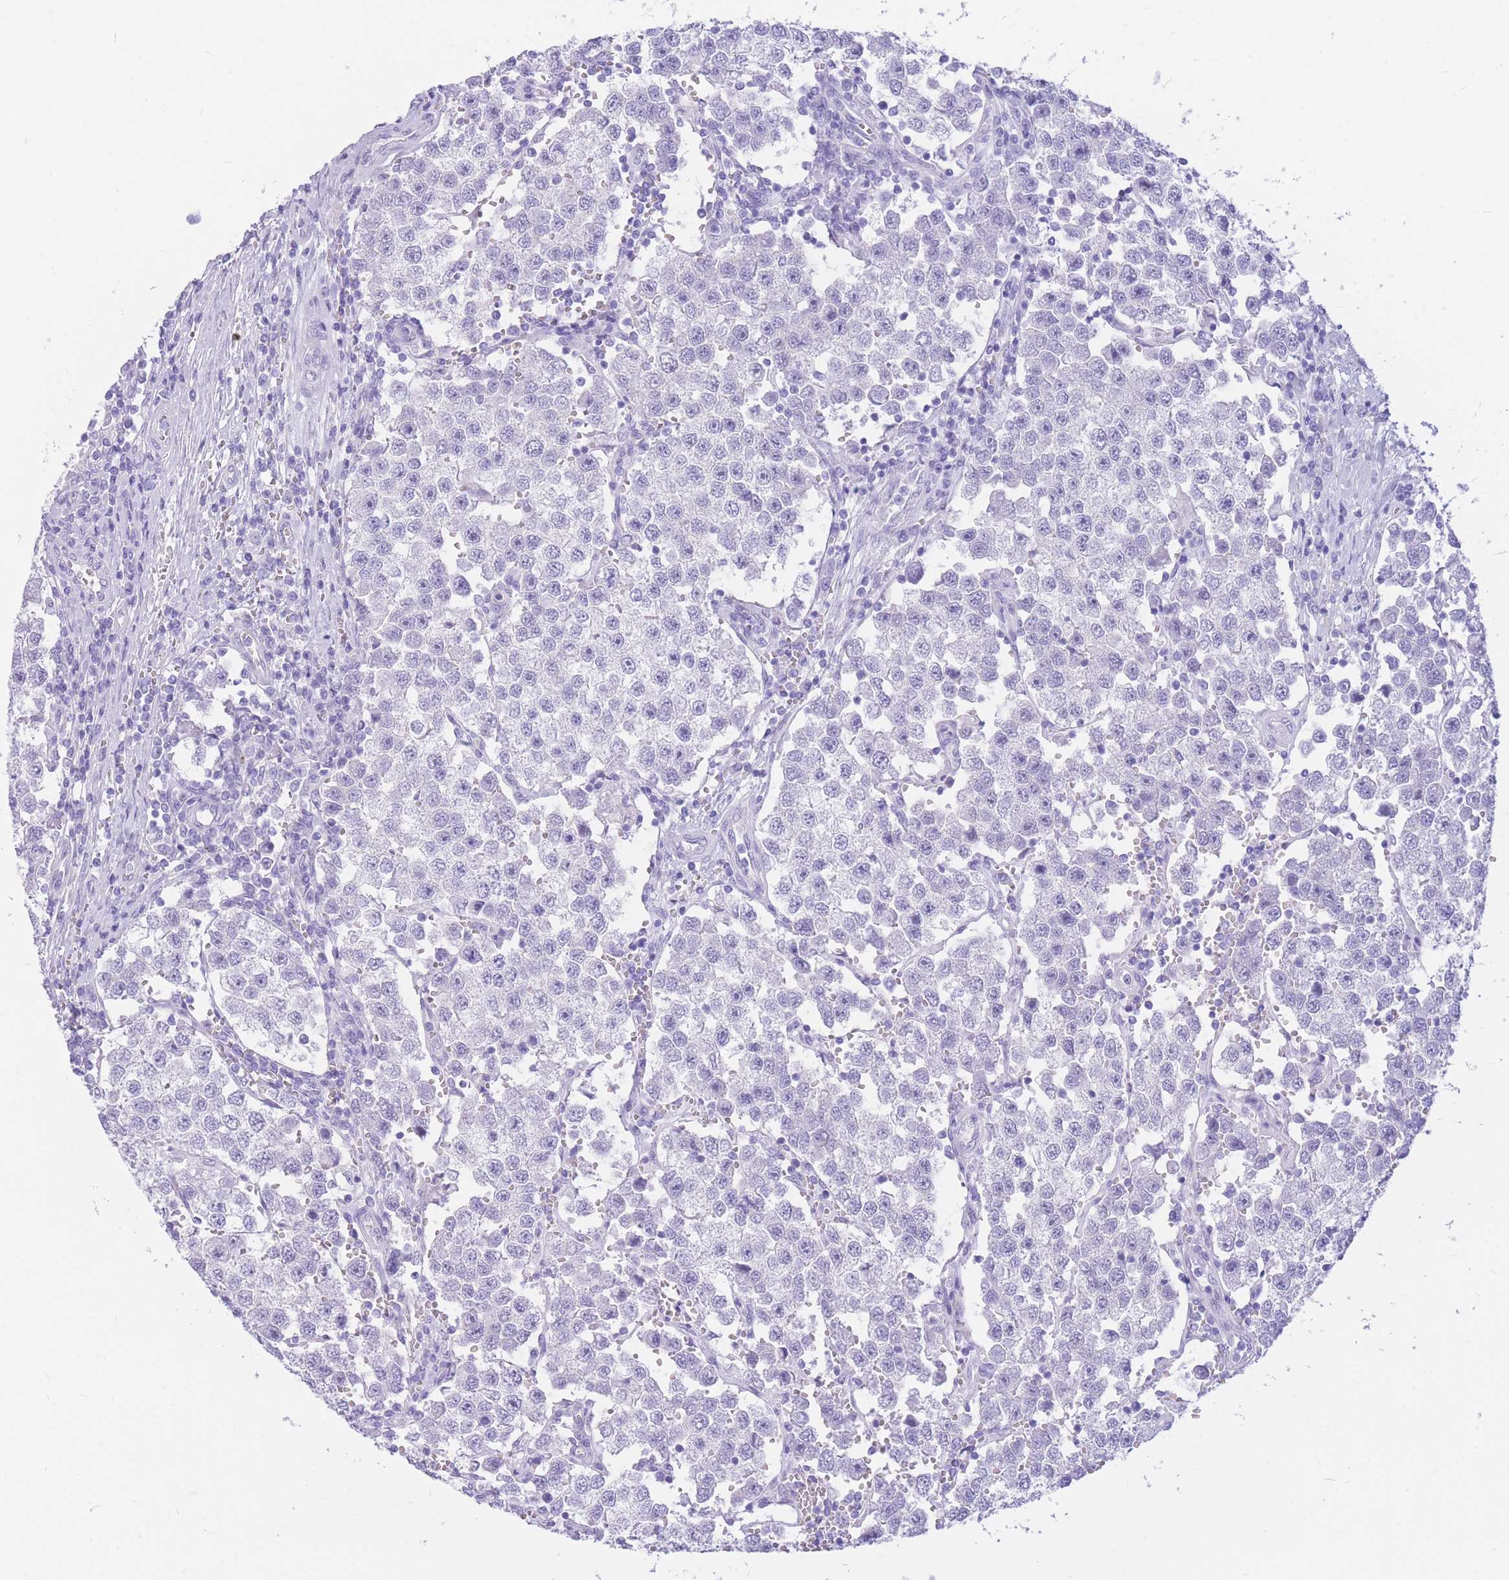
{"staining": {"intensity": "negative", "quantity": "none", "location": "none"}, "tissue": "testis cancer", "cell_type": "Tumor cells", "image_type": "cancer", "snomed": [{"axis": "morphology", "description": "Seminoma, NOS"}, {"axis": "topography", "description": "Testis"}], "caption": "Immunohistochemical staining of seminoma (testis) exhibits no significant expression in tumor cells.", "gene": "ZNF311", "patient": {"sex": "male", "age": 37}}